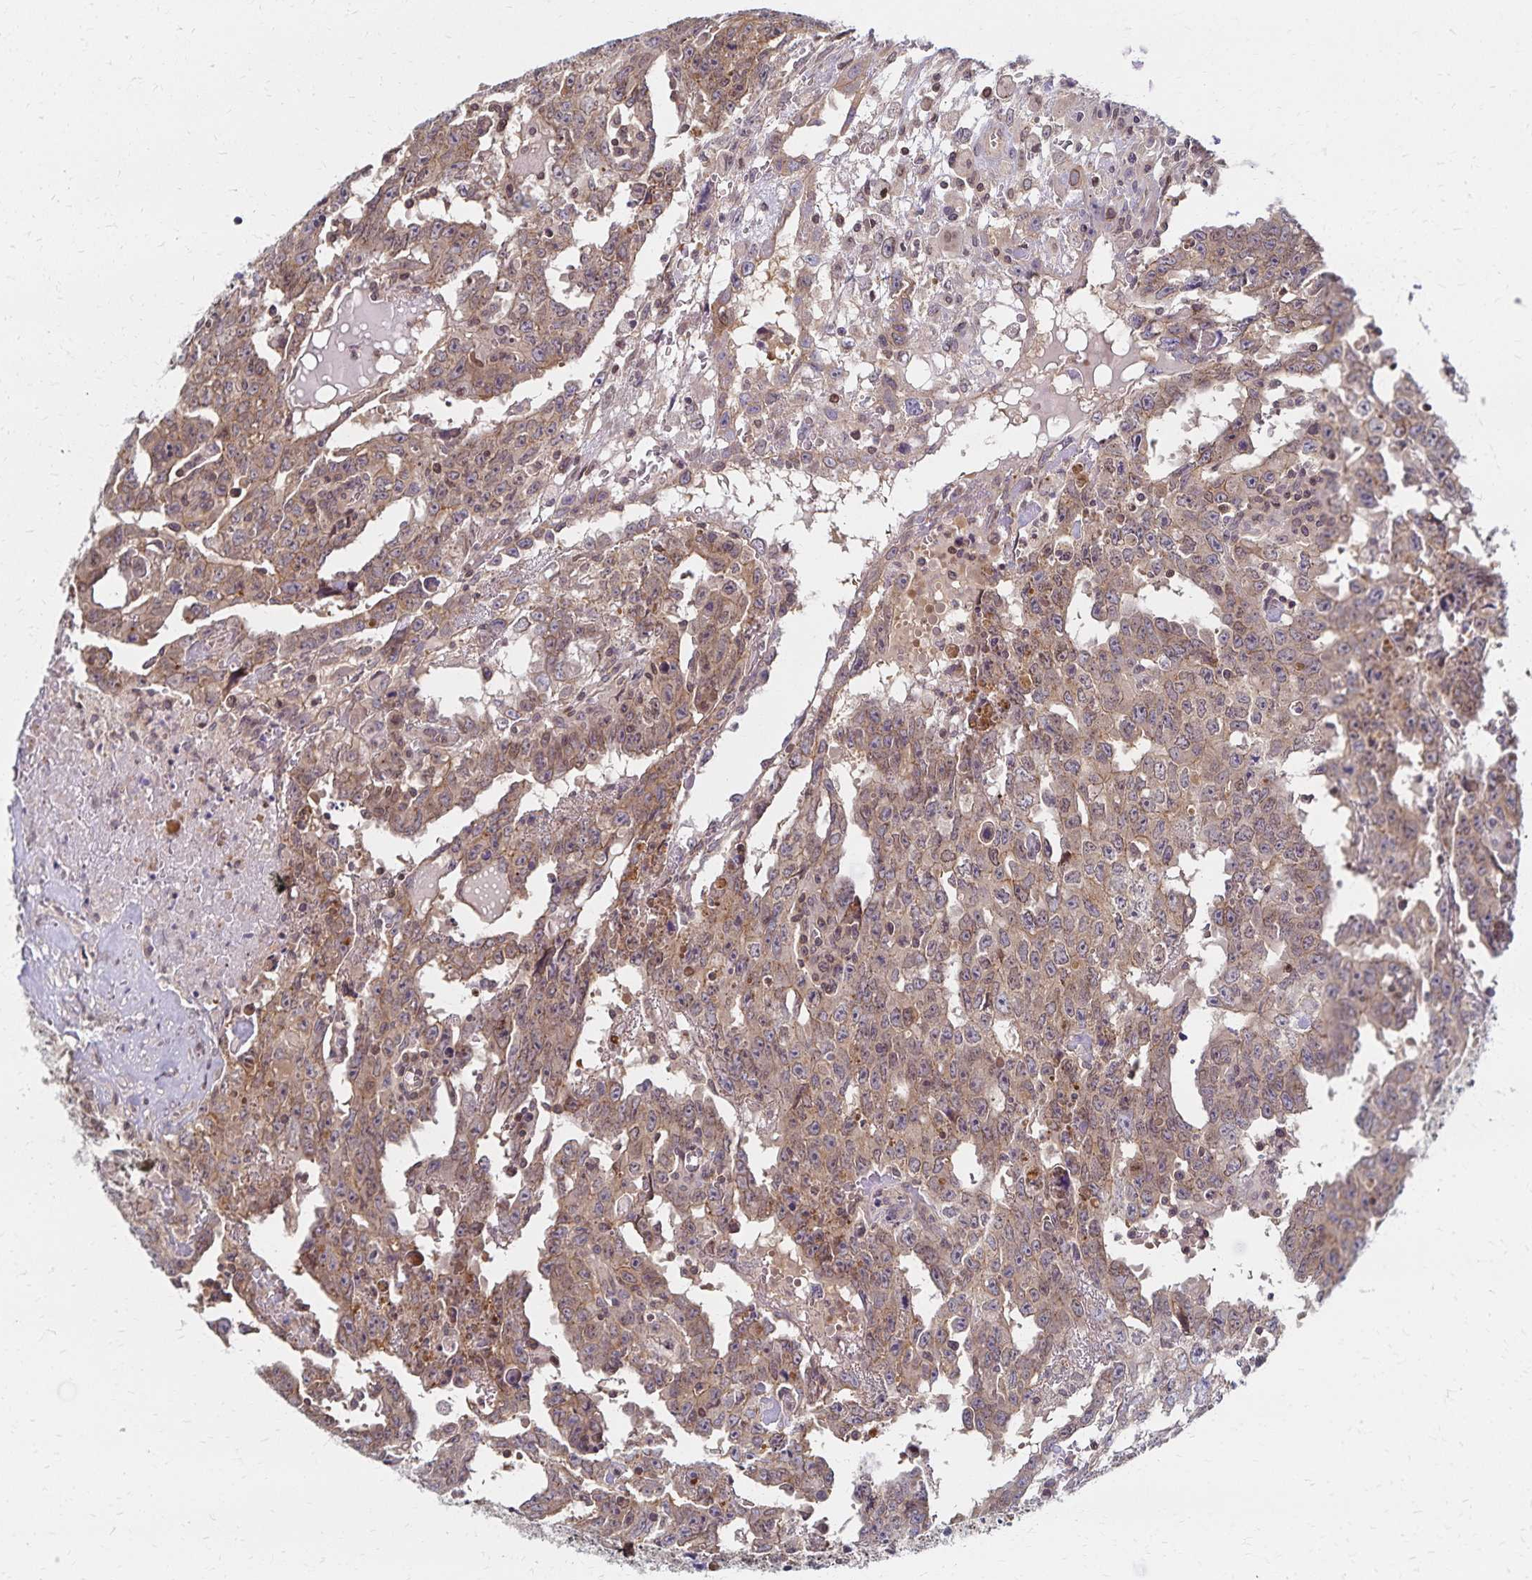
{"staining": {"intensity": "weak", "quantity": ">75%", "location": "cytoplasmic/membranous,nuclear"}, "tissue": "testis cancer", "cell_type": "Tumor cells", "image_type": "cancer", "snomed": [{"axis": "morphology", "description": "Carcinoma, Embryonal, NOS"}, {"axis": "topography", "description": "Testis"}], "caption": "IHC photomicrograph of human embryonal carcinoma (testis) stained for a protein (brown), which exhibits low levels of weak cytoplasmic/membranous and nuclear staining in approximately >75% of tumor cells.", "gene": "RAB9B", "patient": {"sex": "male", "age": 22}}